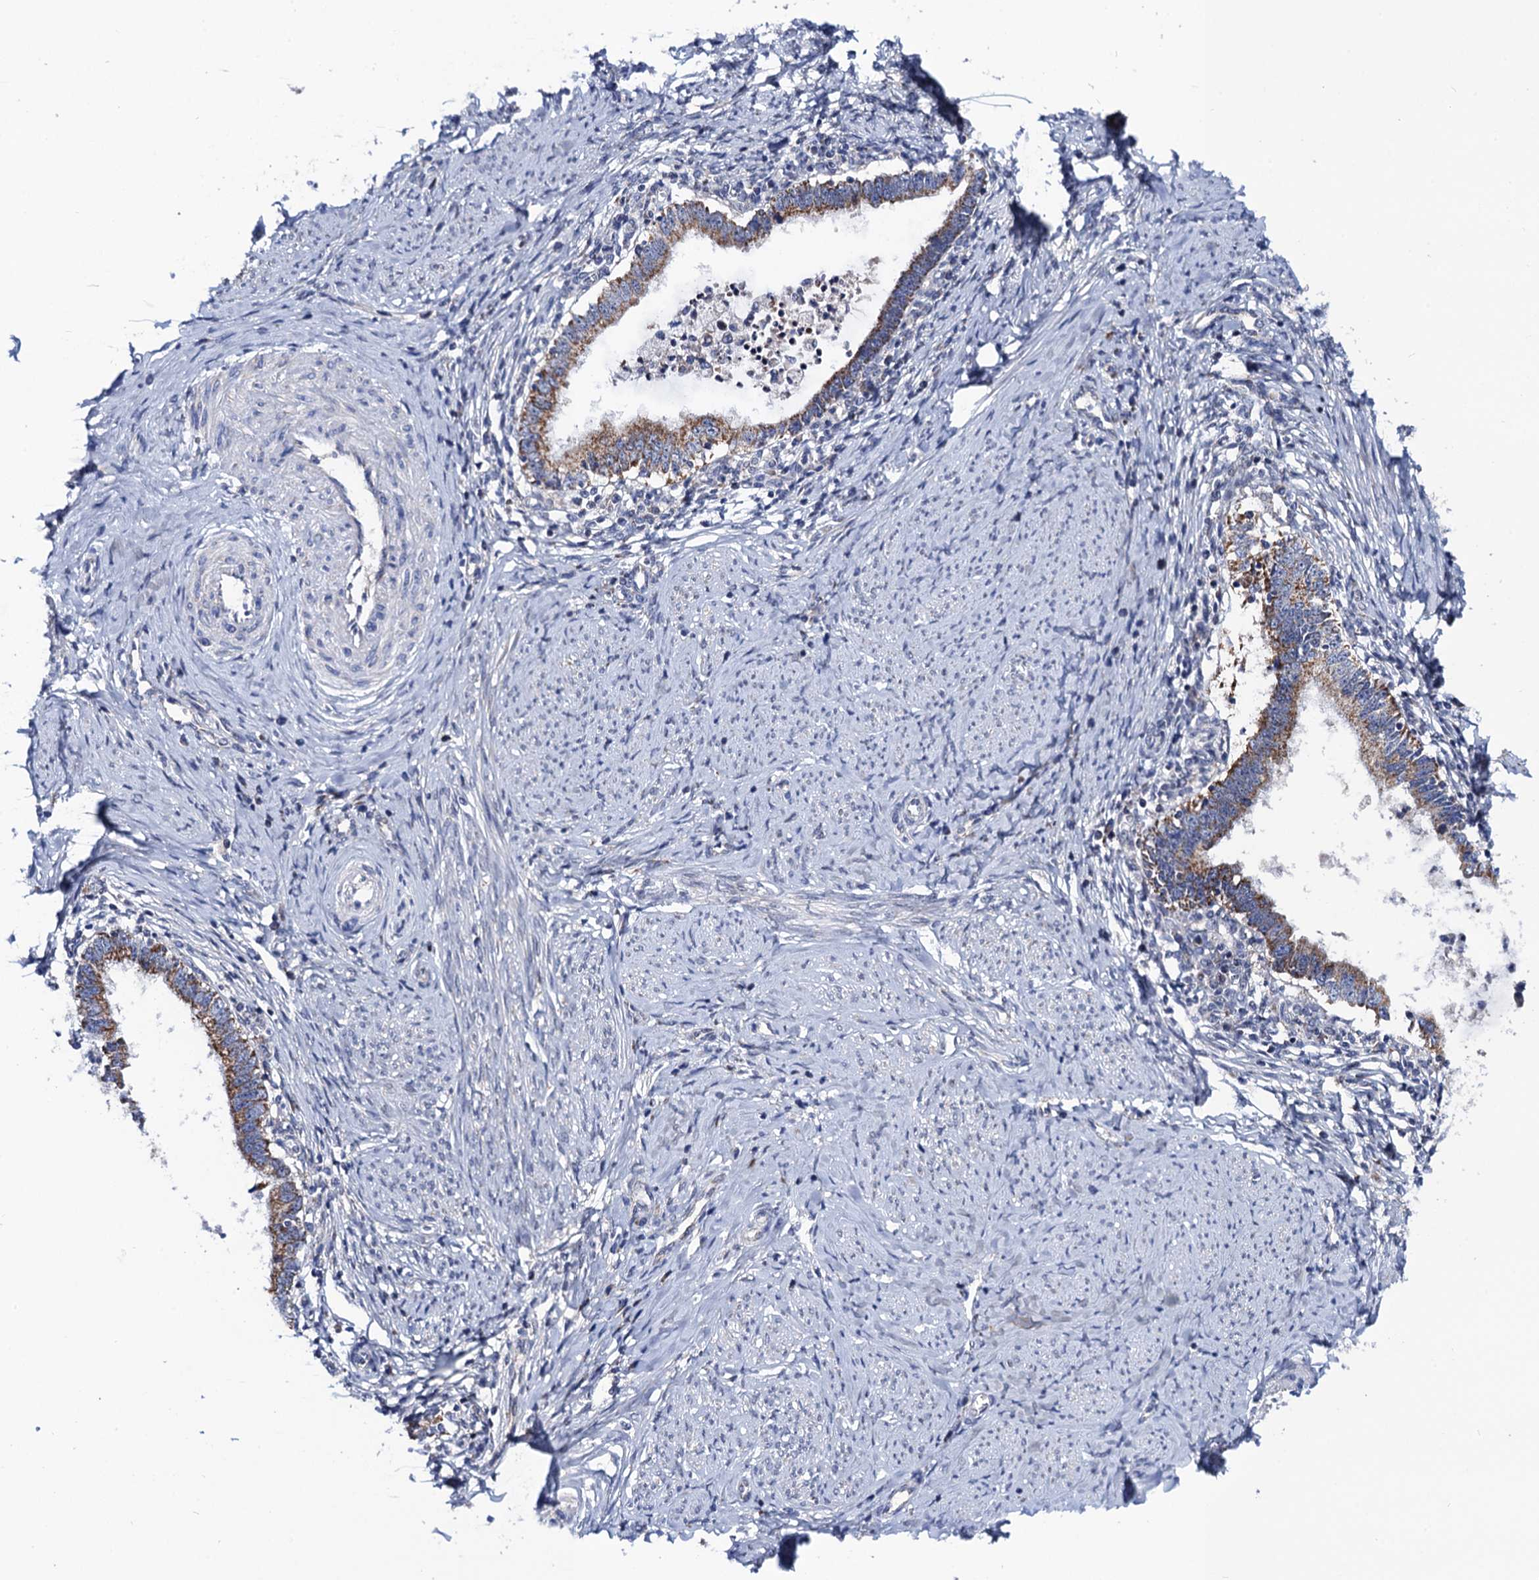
{"staining": {"intensity": "moderate", "quantity": ">75%", "location": "cytoplasmic/membranous"}, "tissue": "cervical cancer", "cell_type": "Tumor cells", "image_type": "cancer", "snomed": [{"axis": "morphology", "description": "Adenocarcinoma, NOS"}, {"axis": "topography", "description": "Cervix"}], "caption": "Cervical cancer (adenocarcinoma) tissue demonstrates moderate cytoplasmic/membranous staining in approximately >75% of tumor cells (Stains: DAB in brown, nuclei in blue, Microscopy: brightfield microscopy at high magnification).", "gene": "PTCD3", "patient": {"sex": "female", "age": 36}}